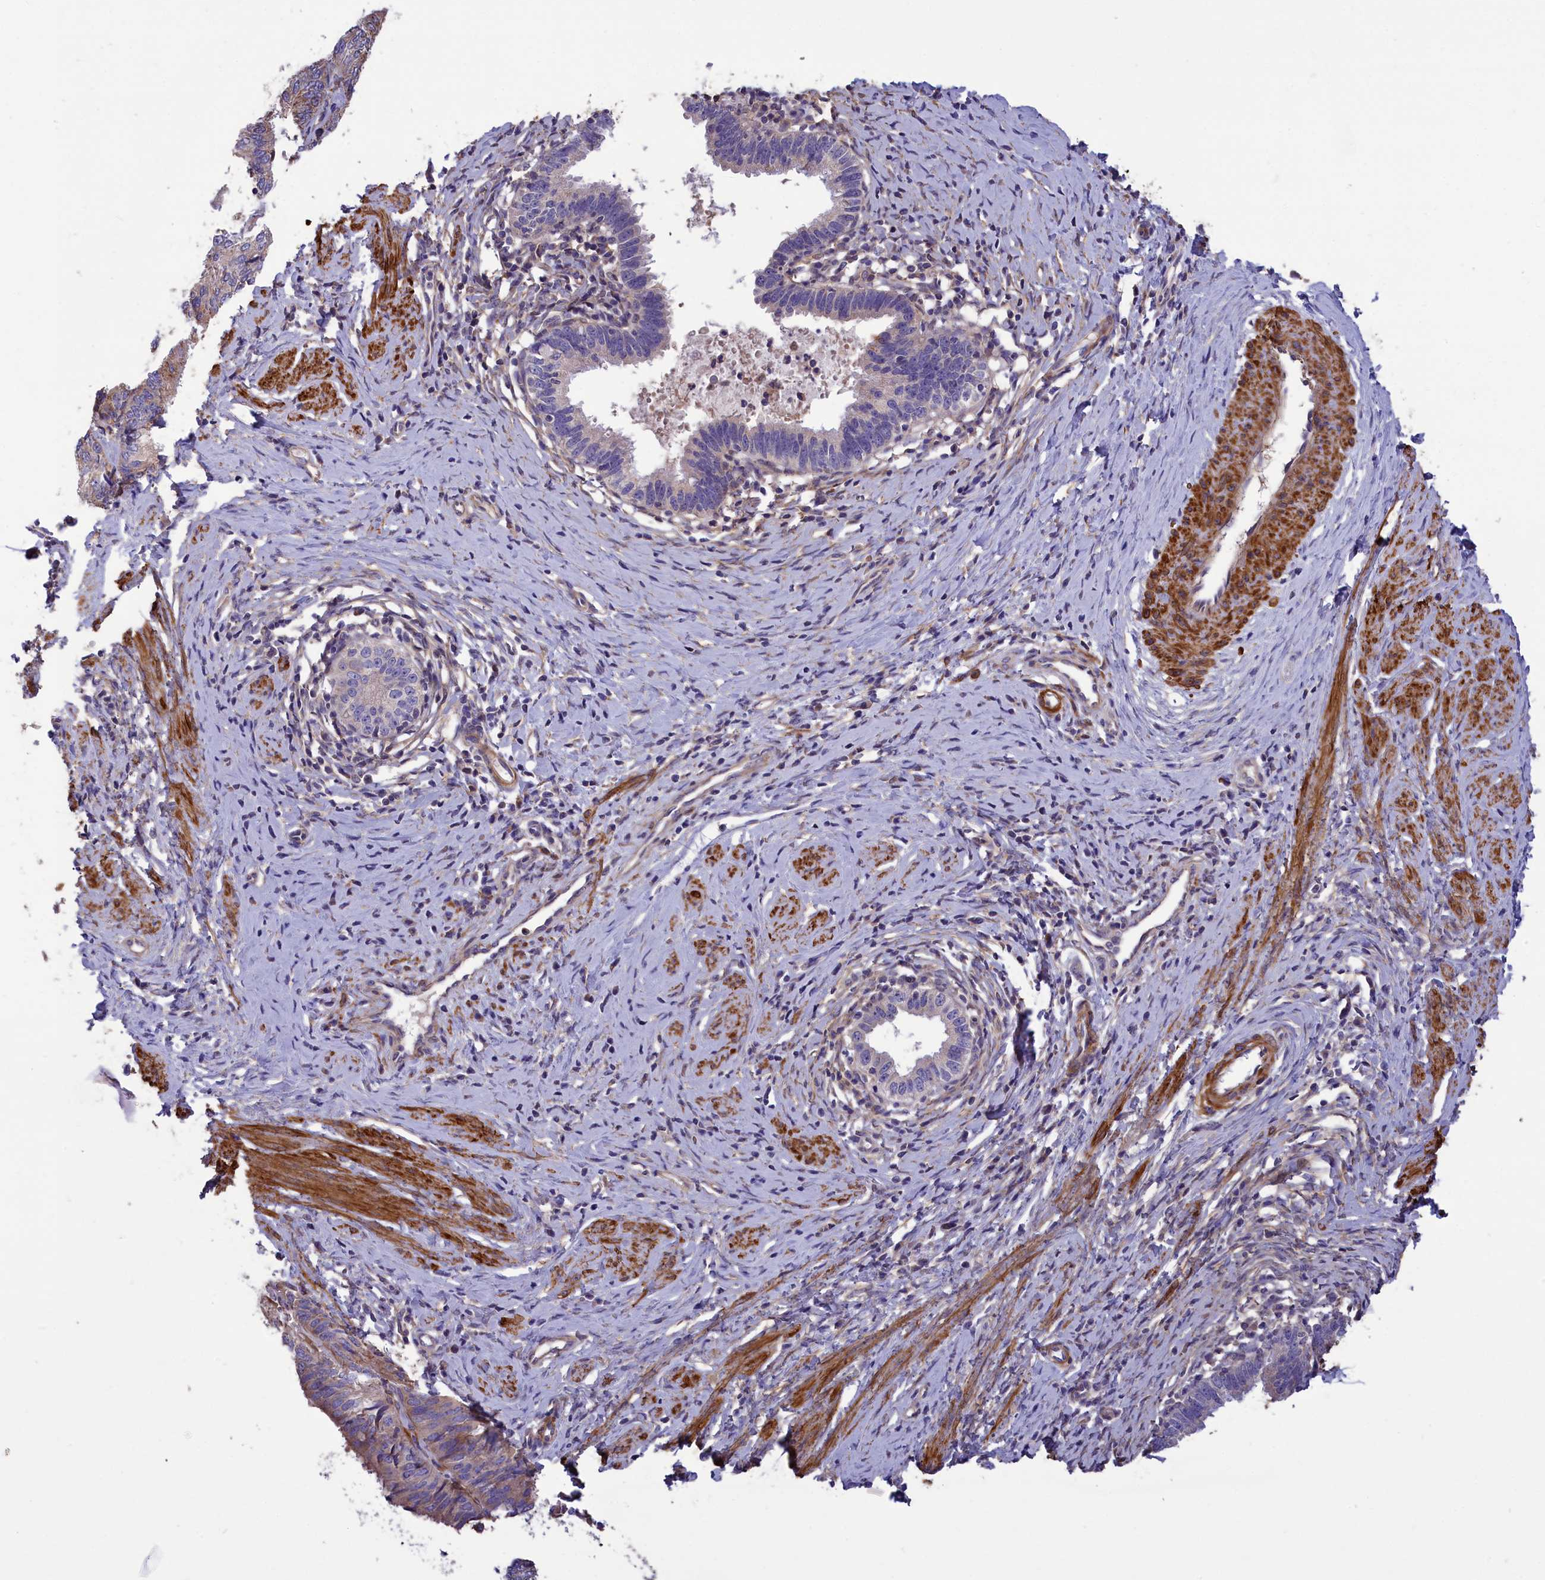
{"staining": {"intensity": "negative", "quantity": "none", "location": "none"}, "tissue": "cervical cancer", "cell_type": "Tumor cells", "image_type": "cancer", "snomed": [{"axis": "morphology", "description": "Adenocarcinoma, NOS"}, {"axis": "topography", "description": "Cervix"}], "caption": "Immunohistochemistry image of neoplastic tissue: cervical cancer (adenocarcinoma) stained with DAB (3,3'-diaminobenzidine) reveals no significant protein staining in tumor cells.", "gene": "AMDHD2", "patient": {"sex": "female", "age": 36}}